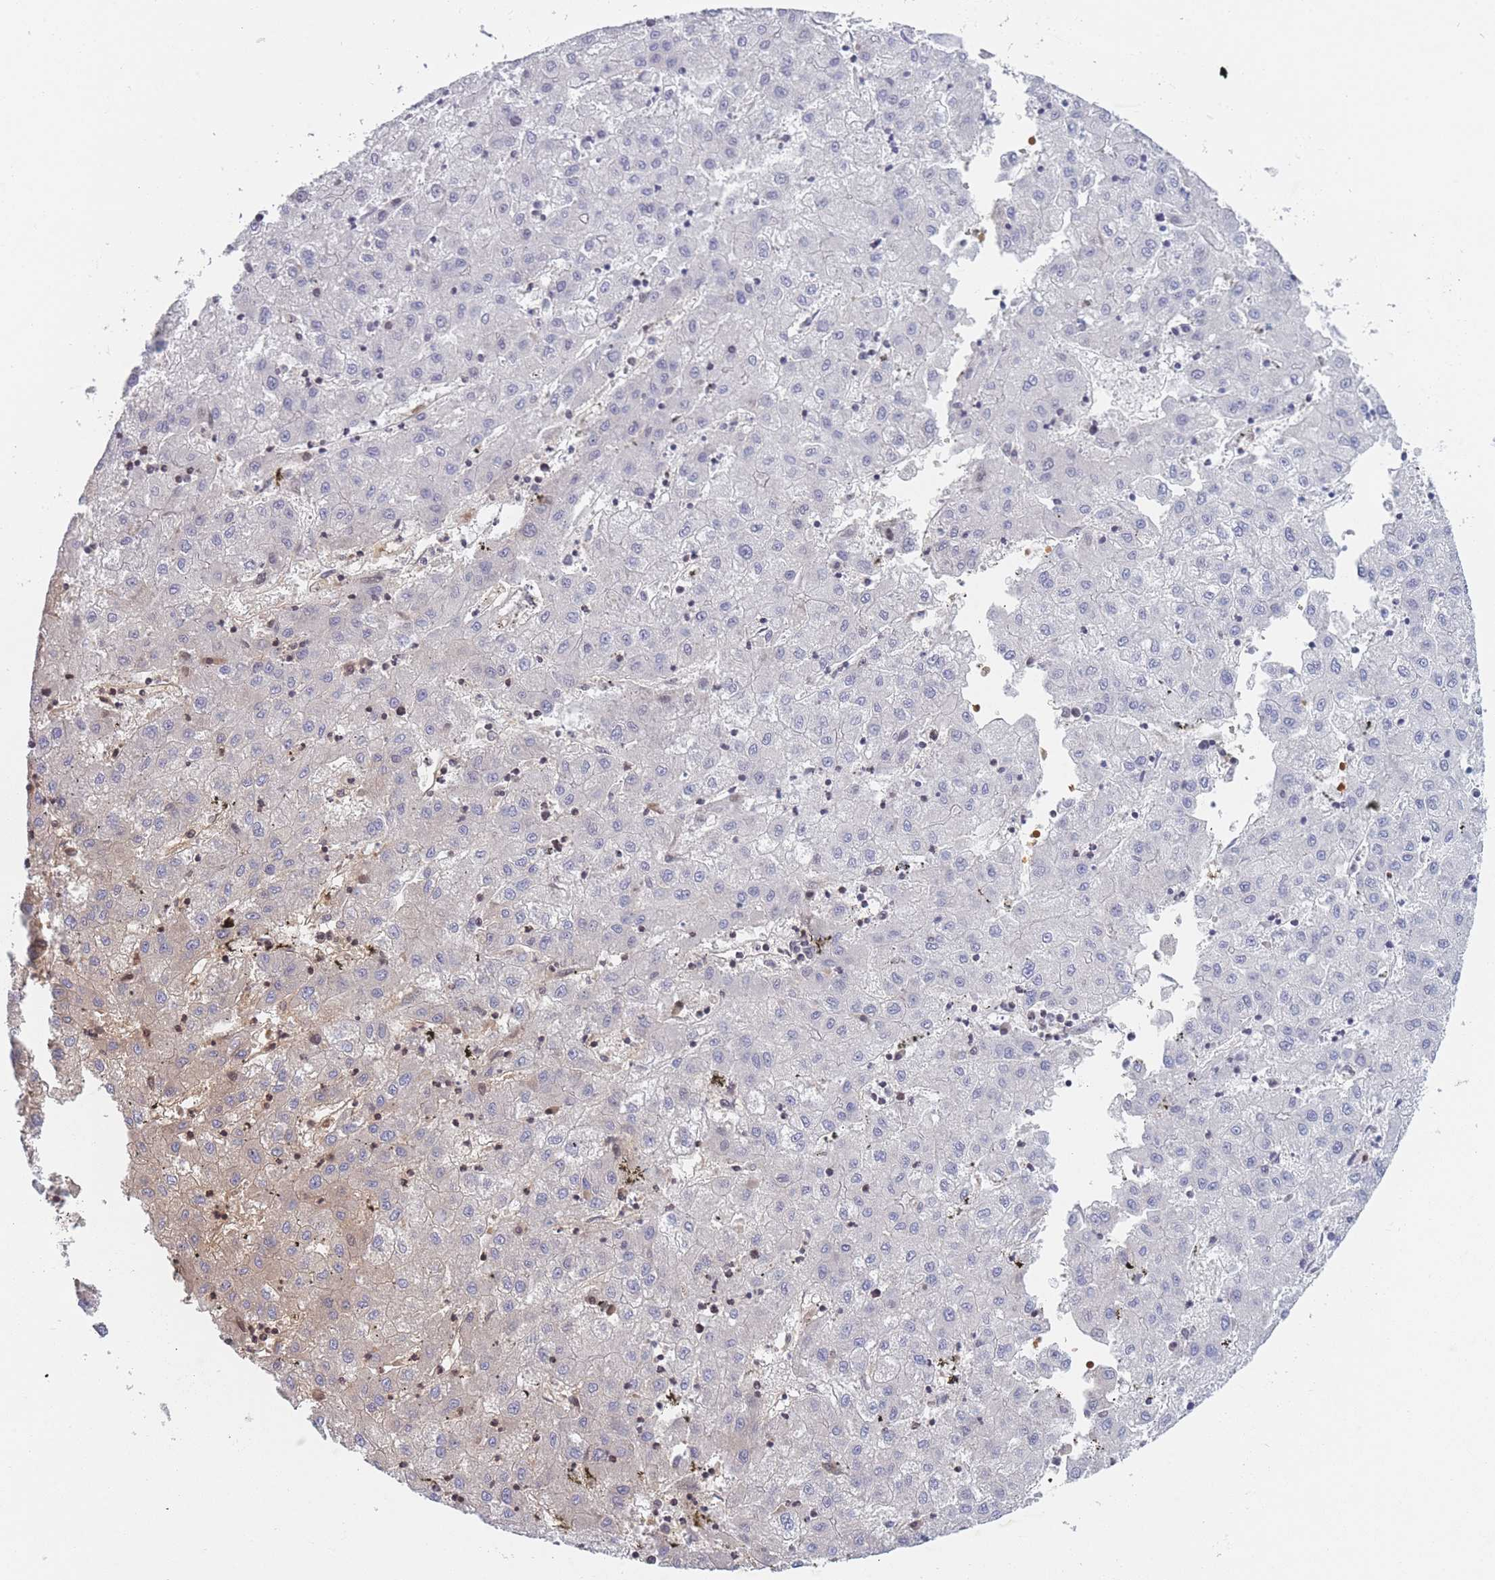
{"staining": {"intensity": "weak", "quantity": "<25%", "location": "cytoplasmic/membranous"}, "tissue": "liver cancer", "cell_type": "Tumor cells", "image_type": "cancer", "snomed": [{"axis": "morphology", "description": "Carcinoma, Hepatocellular, NOS"}, {"axis": "topography", "description": "Liver"}], "caption": "Liver hepatocellular carcinoma stained for a protein using immunohistochemistry reveals no positivity tumor cells.", "gene": "OR5D16", "patient": {"sex": "male", "age": 72}}